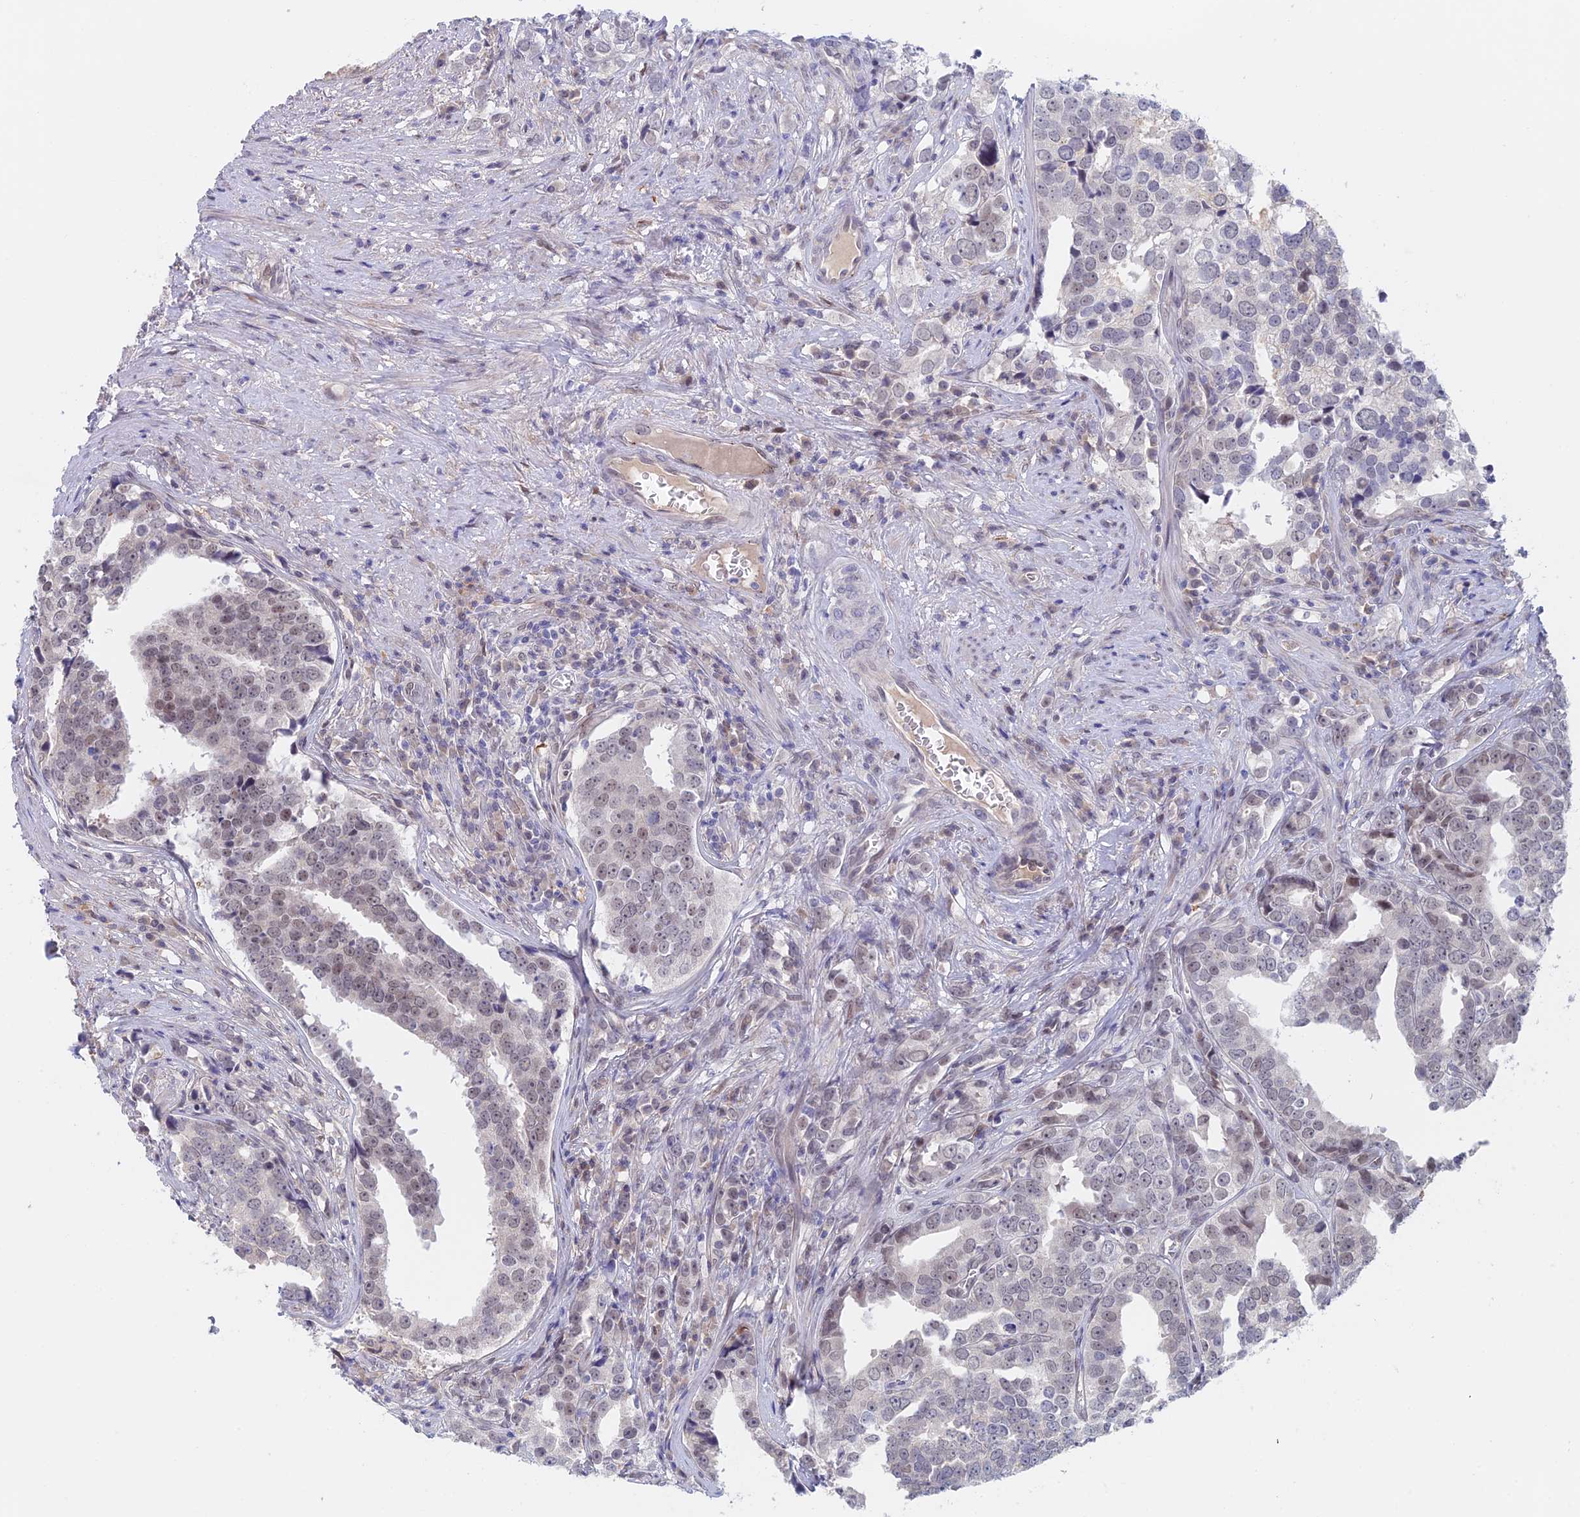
{"staining": {"intensity": "weak", "quantity": "<25%", "location": "nuclear"}, "tissue": "prostate cancer", "cell_type": "Tumor cells", "image_type": "cancer", "snomed": [{"axis": "morphology", "description": "Adenocarcinoma, High grade"}, {"axis": "topography", "description": "Prostate"}], "caption": "Immunohistochemical staining of prostate adenocarcinoma (high-grade) displays no significant positivity in tumor cells.", "gene": "ZUP1", "patient": {"sex": "male", "age": 71}}